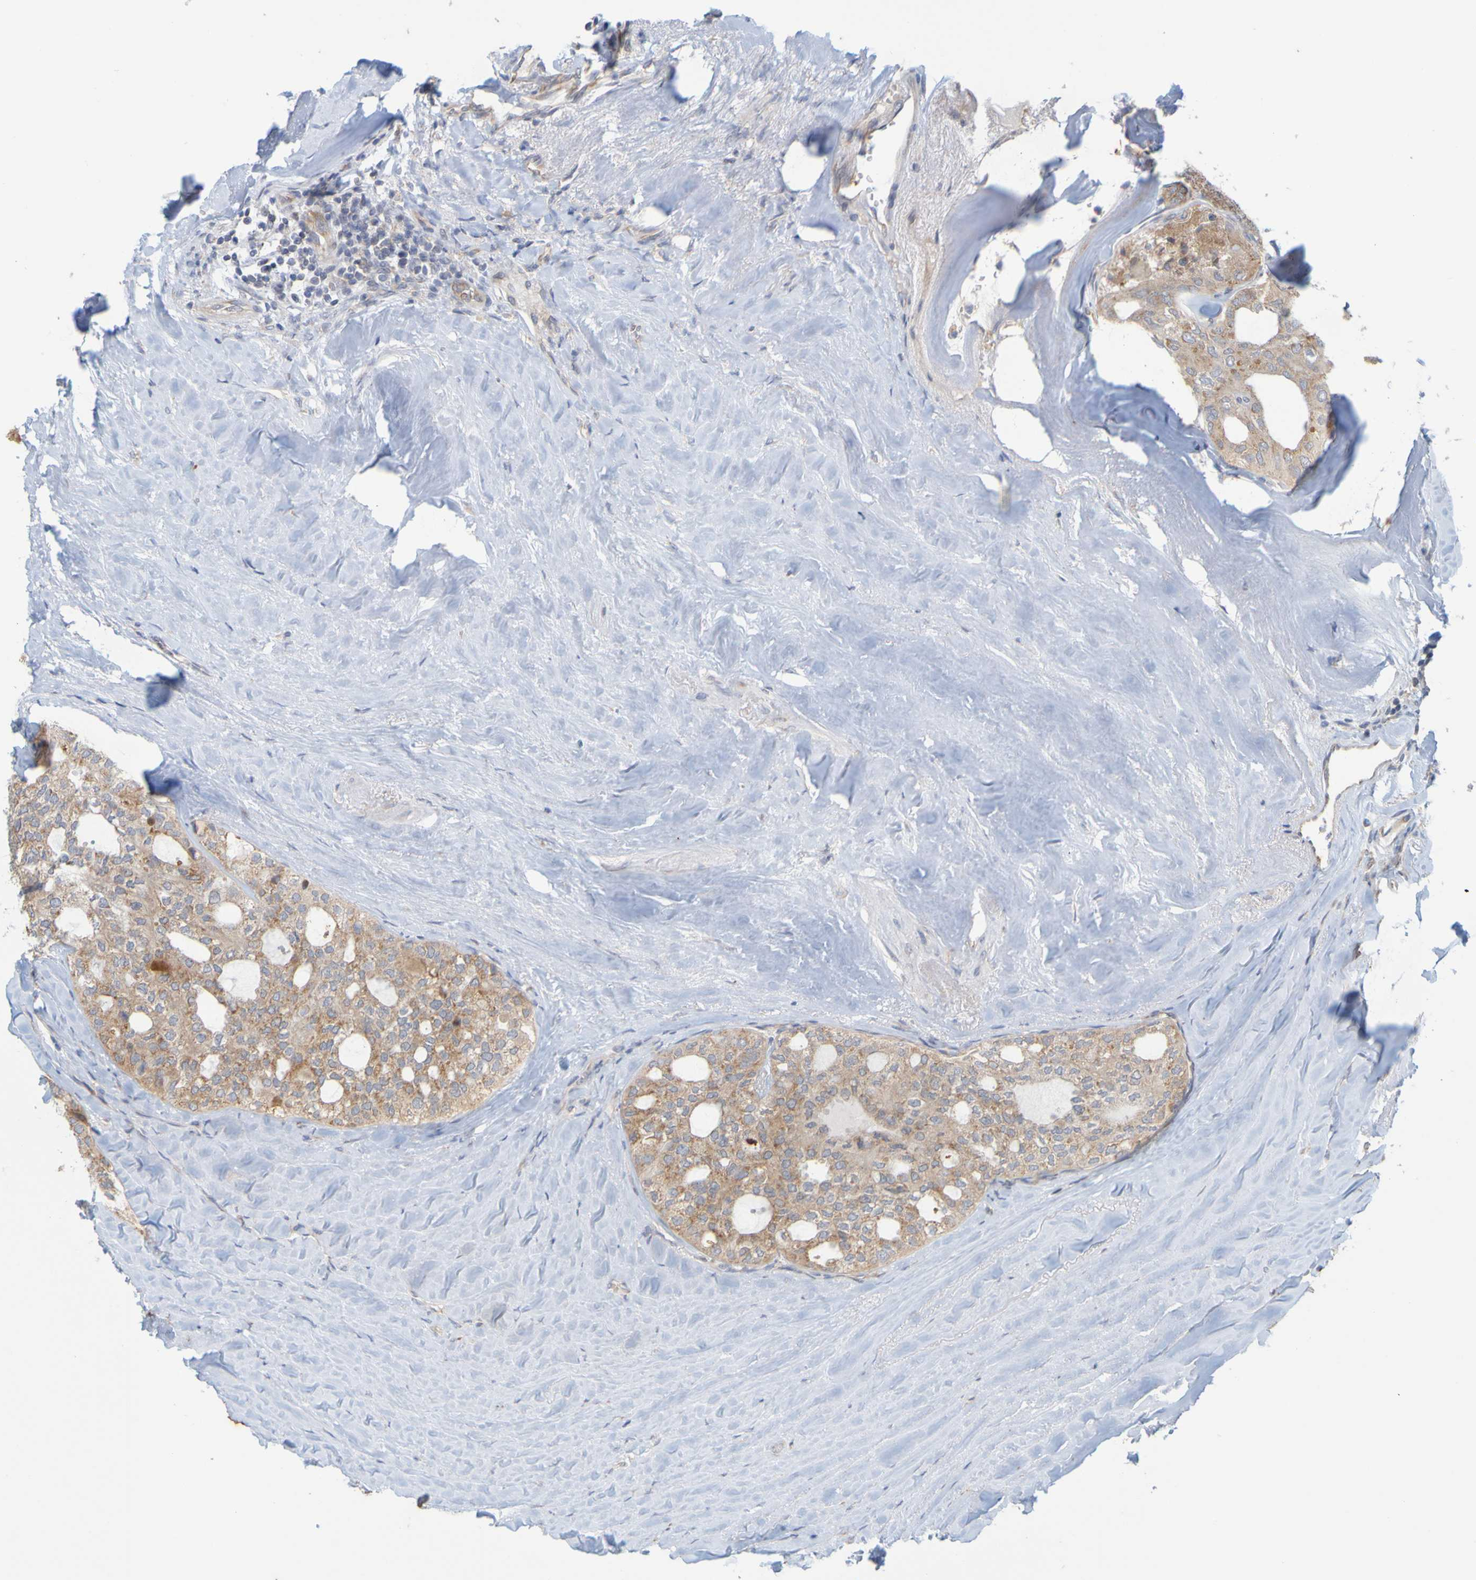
{"staining": {"intensity": "moderate", "quantity": ">75%", "location": "cytoplasmic/membranous"}, "tissue": "thyroid cancer", "cell_type": "Tumor cells", "image_type": "cancer", "snomed": [{"axis": "morphology", "description": "Follicular adenoma carcinoma, NOS"}, {"axis": "topography", "description": "Thyroid gland"}], "caption": "Immunohistochemistry (IHC) (DAB) staining of human thyroid cancer exhibits moderate cytoplasmic/membranous protein expression in approximately >75% of tumor cells. (Brightfield microscopy of DAB IHC at high magnification).", "gene": "MOGS", "patient": {"sex": "male", "age": 75}}